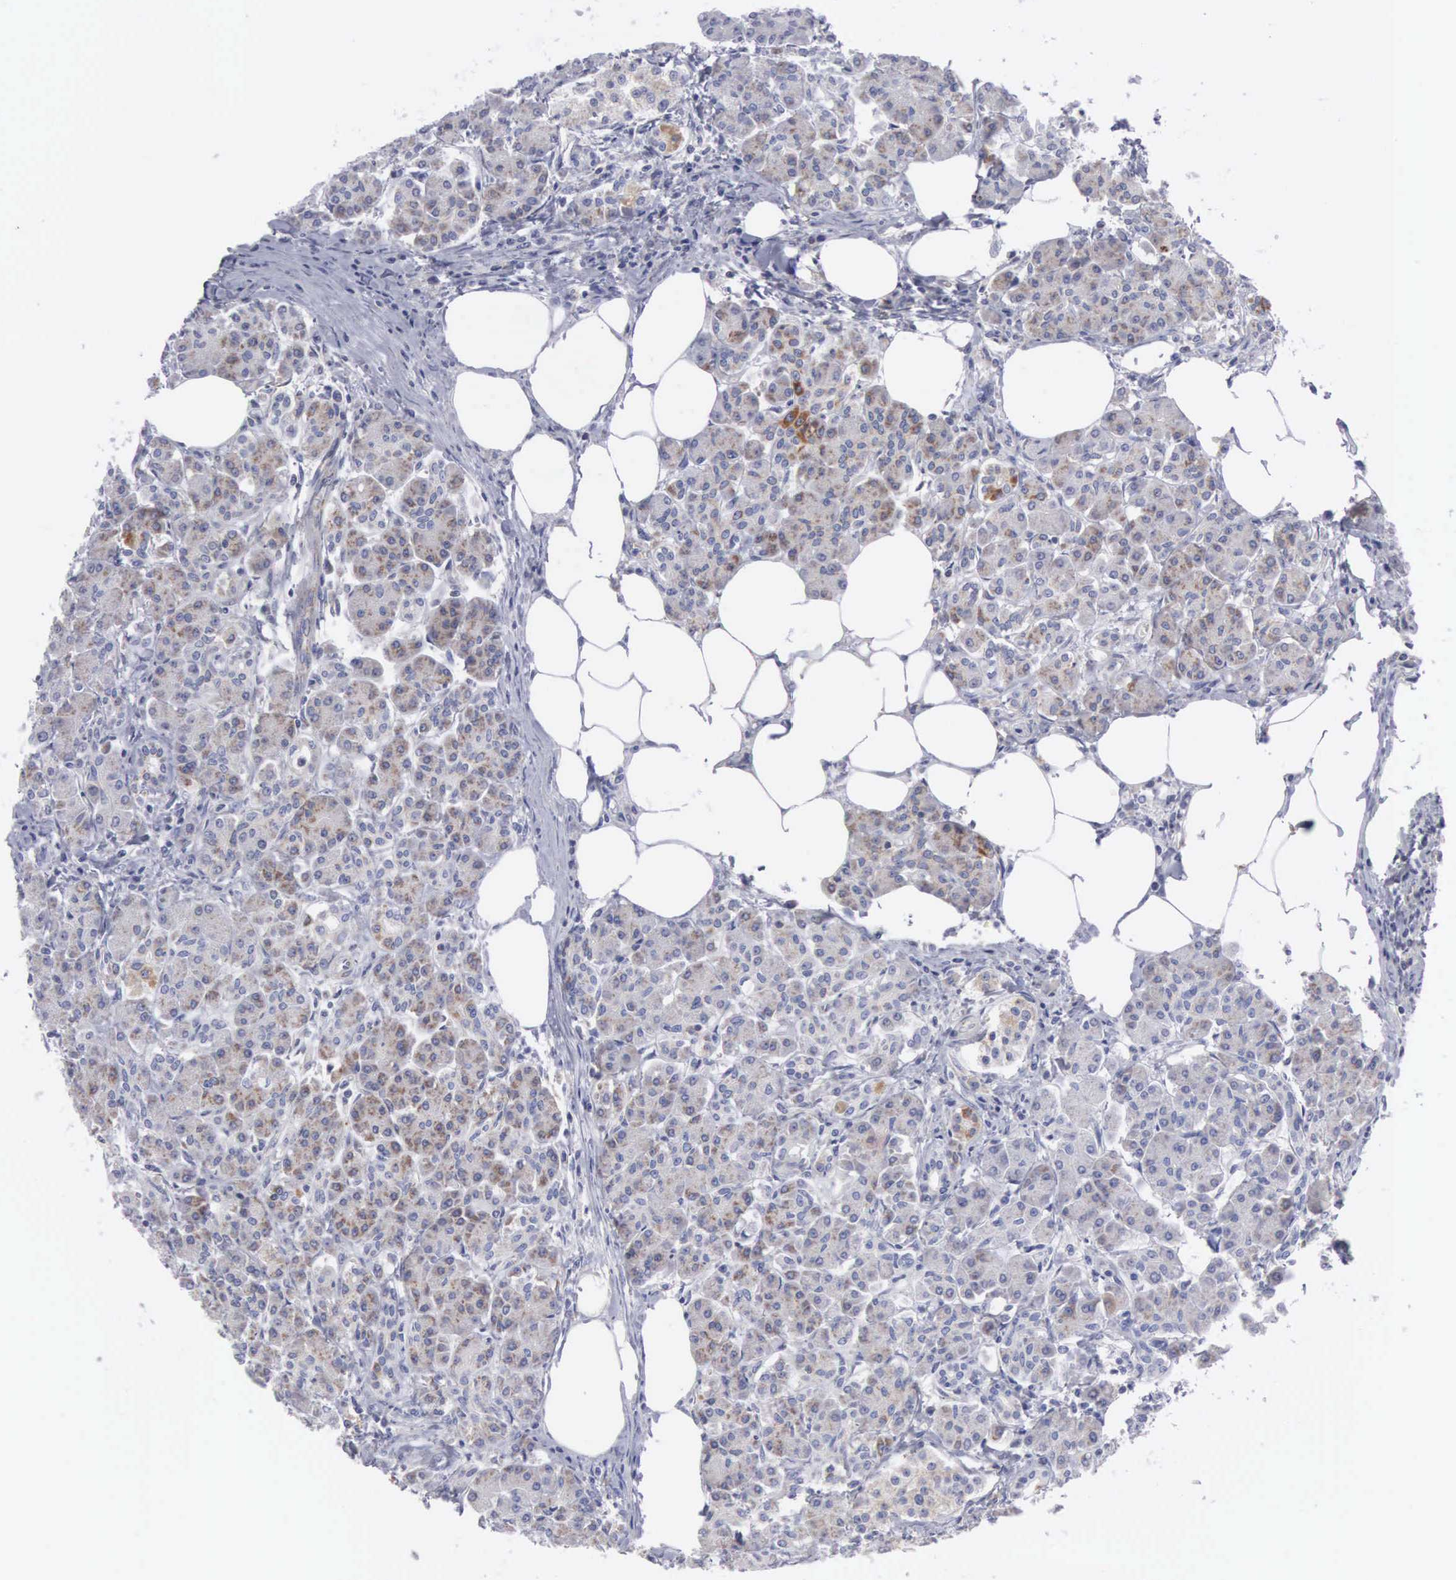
{"staining": {"intensity": "strong", "quantity": ">75%", "location": "cytoplasmic/membranous"}, "tissue": "pancreas", "cell_type": "Exocrine glandular cells", "image_type": "normal", "snomed": [{"axis": "morphology", "description": "Normal tissue, NOS"}, {"axis": "topography", "description": "Pancreas"}], "caption": "Immunohistochemistry histopathology image of normal pancreas stained for a protein (brown), which shows high levels of strong cytoplasmic/membranous positivity in approximately >75% of exocrine glandular cells.", "gene": "APOOL", "patient": {"sex": "female", "age": 73}}